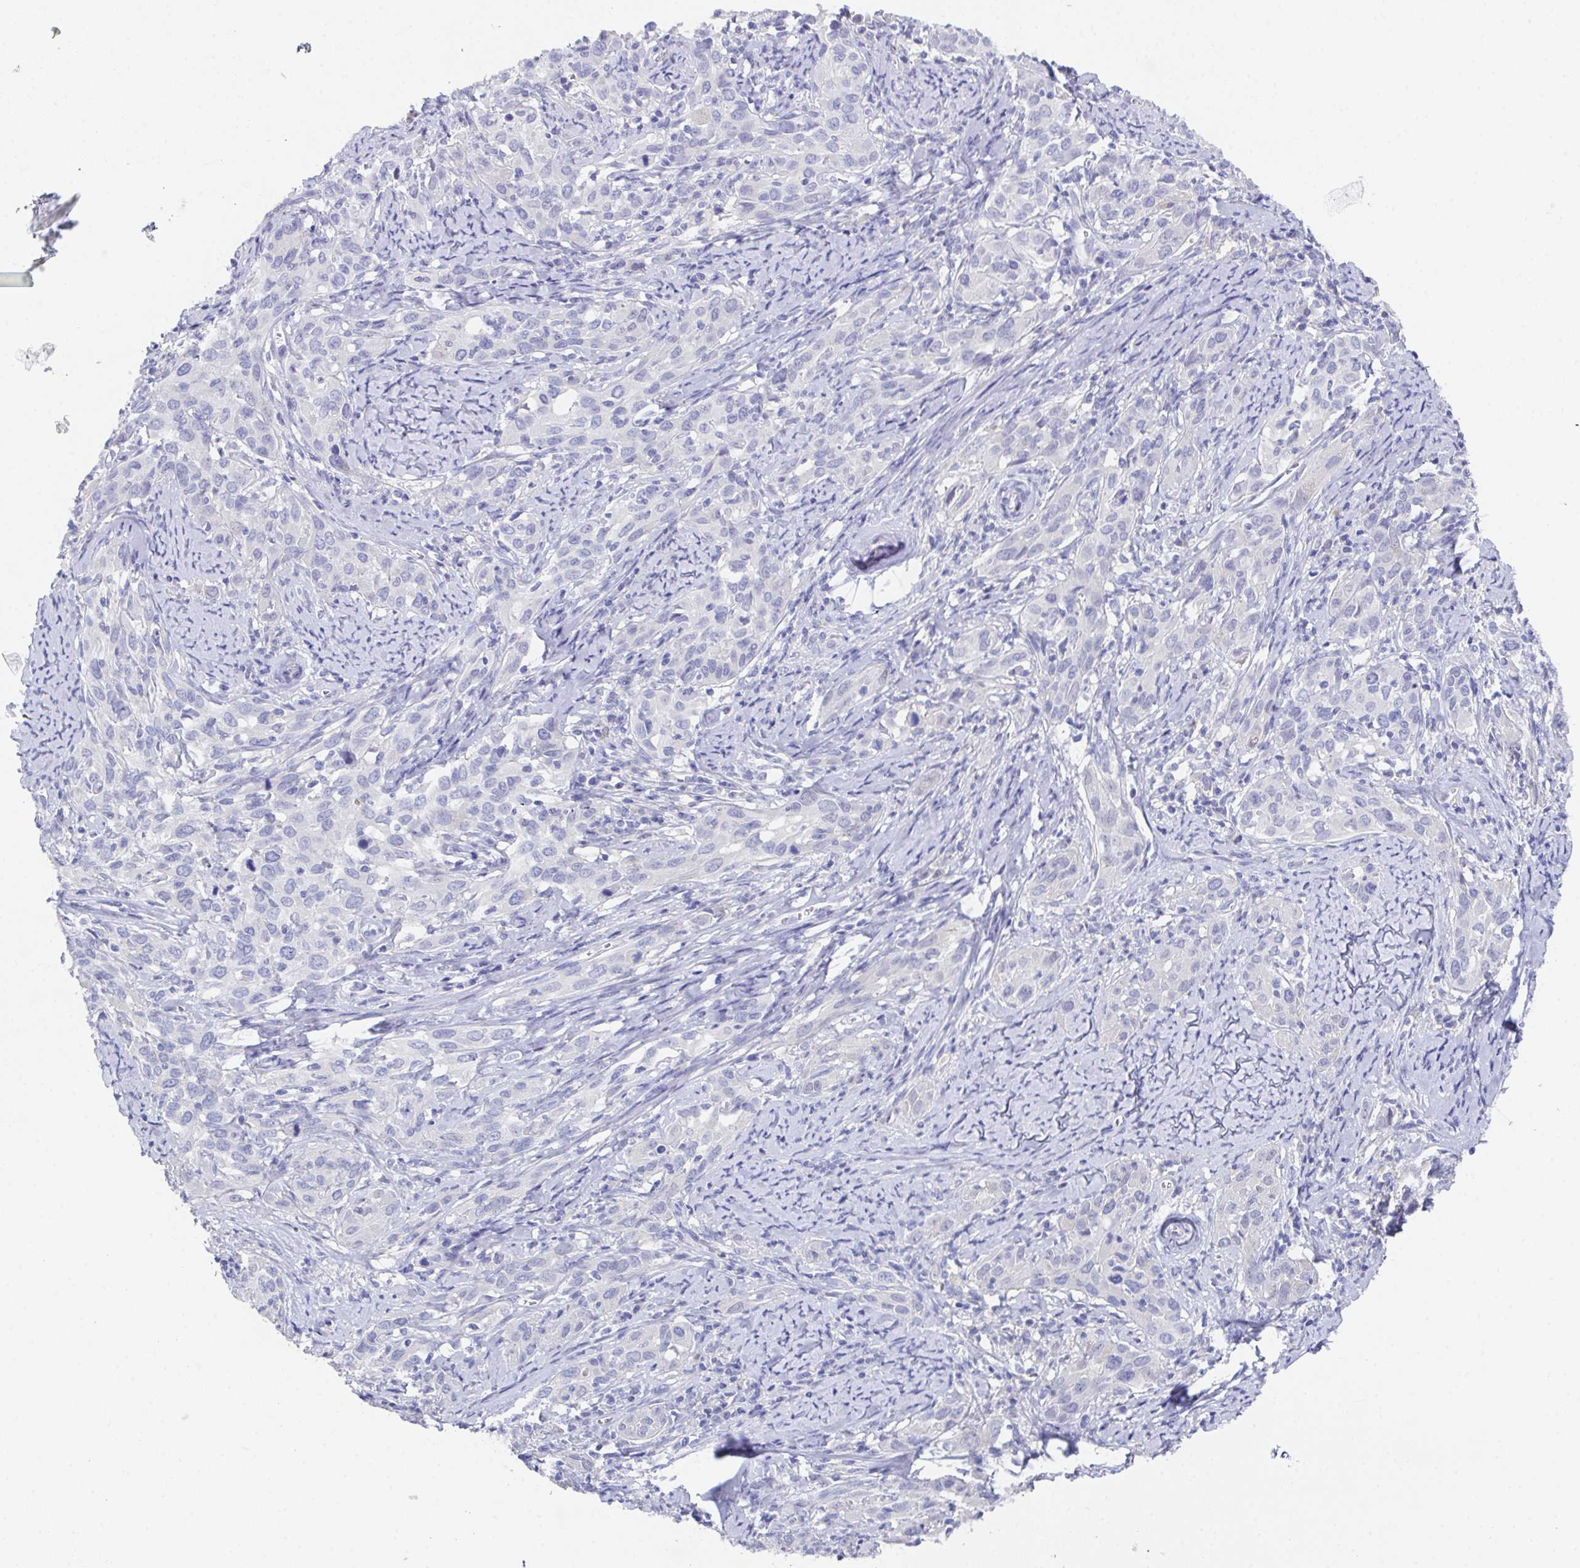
{"staining": {"intensity": "negative", "quantity": "none", "location": "none"}, "tissue": "cervical cancer", "cell_type": "Tumor cells", "image_type": "cancer", "snomed": [{"axis": "morphology", "description": "Squamous cell carcinoma, NOS"}, {"axis": "topography", "description": "Cervix"}], "caption": "Immunohistochemistry micrograph of neoplastic tissue: human cervical cancer stained with DAB (3,3'-diaminobenzidine) displays no significant protein positivity in tumor cells. (DAB IHC with hematoxylin counter stain).", "gene": "SSC4D", "patient": {"sex": "female", "age": 51}}